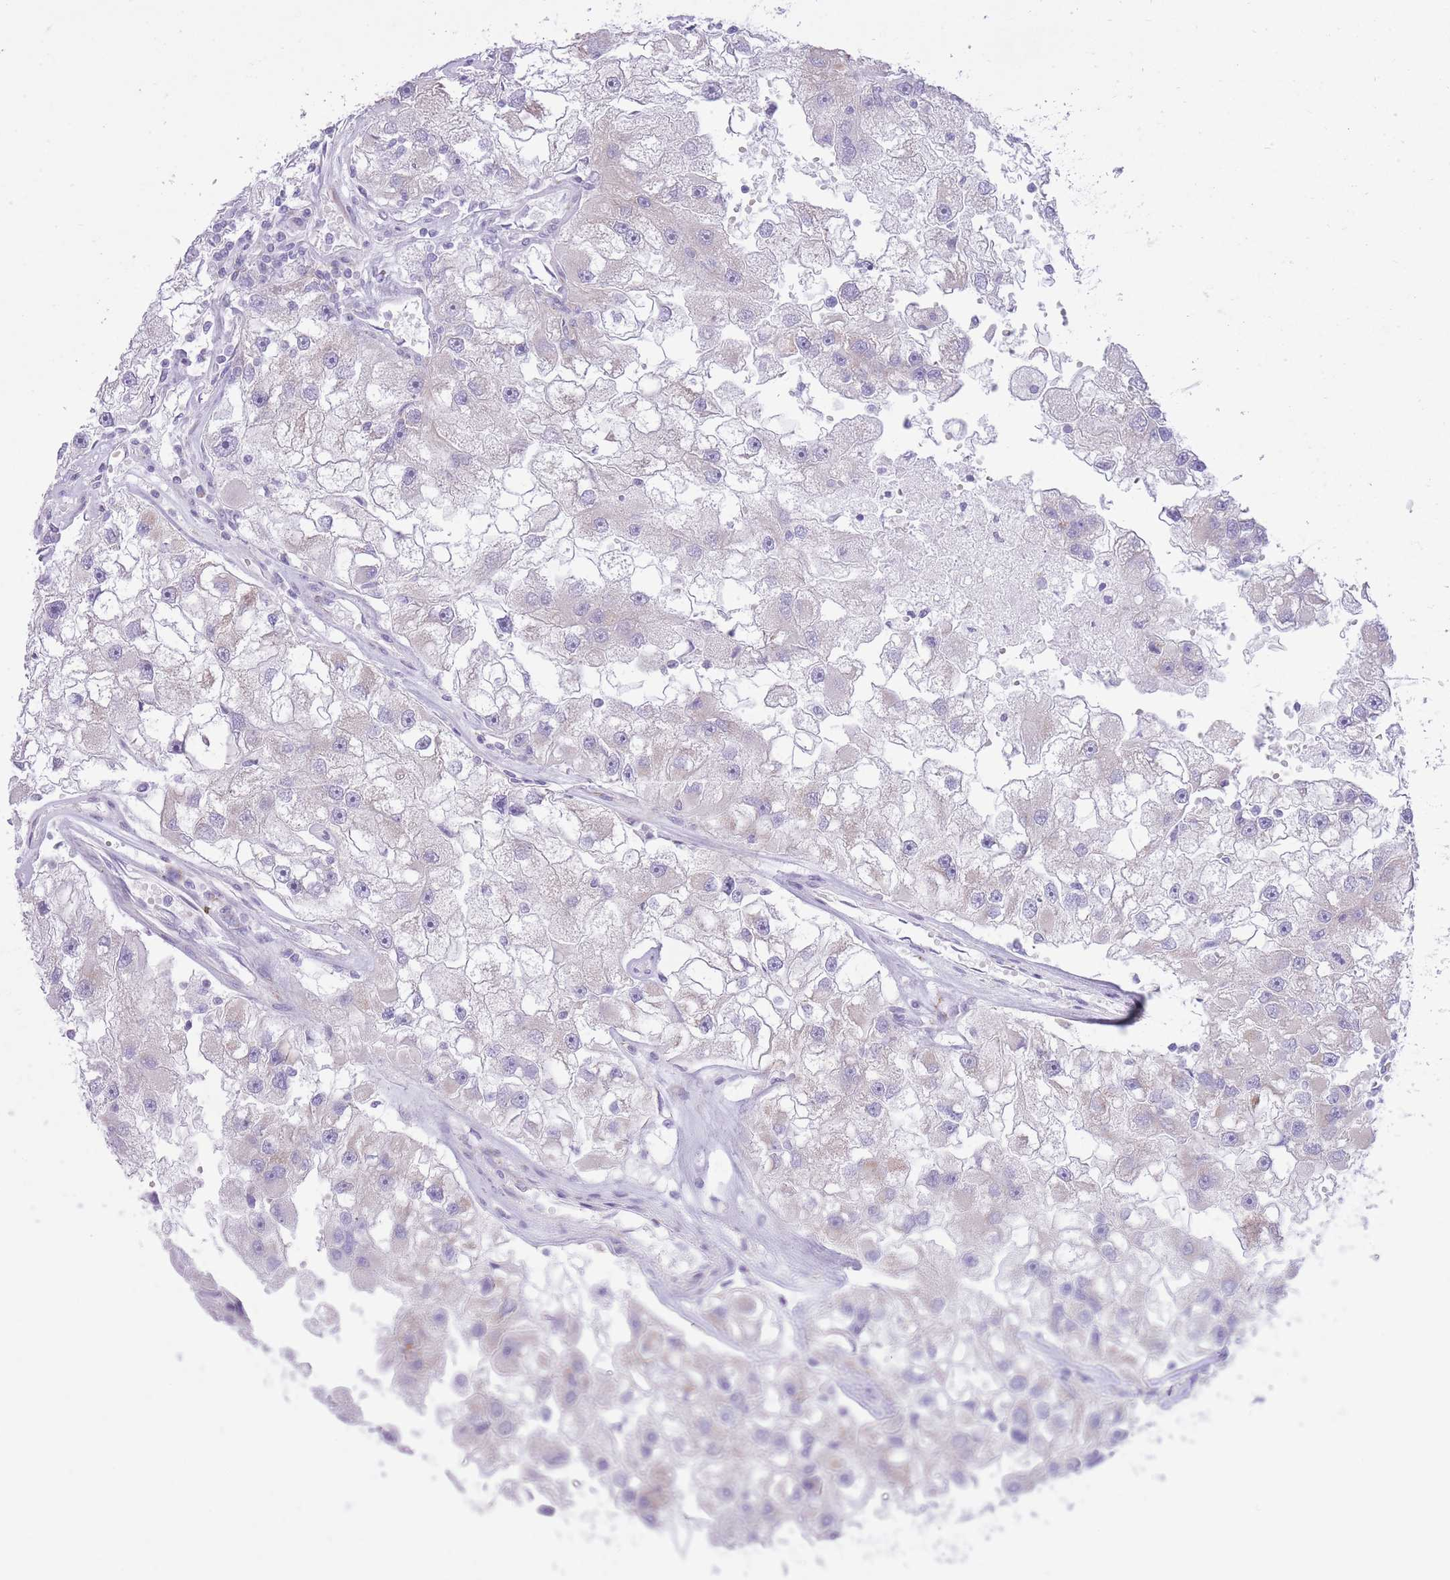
{"staining": {"intensity": "weak", "quantity": "<25%", "location": "cytoplasmic/membranous"}, "tissue": "renal cancer", "cell_type": "Tumor cells", "image_type": "cancer", "snomed": [{"axis": "morphology", "description": "Adenocarcinoma, NOS"}, {"axis": "topography", "description": "Kidney"}], "caption": "Renal adenocarcinoma stained for a protein using immunohistochemistry (IHC) reveals no staining tumor cells.", "gene": "DENND2D", "patient": {"sex": "male", "age": 63}}